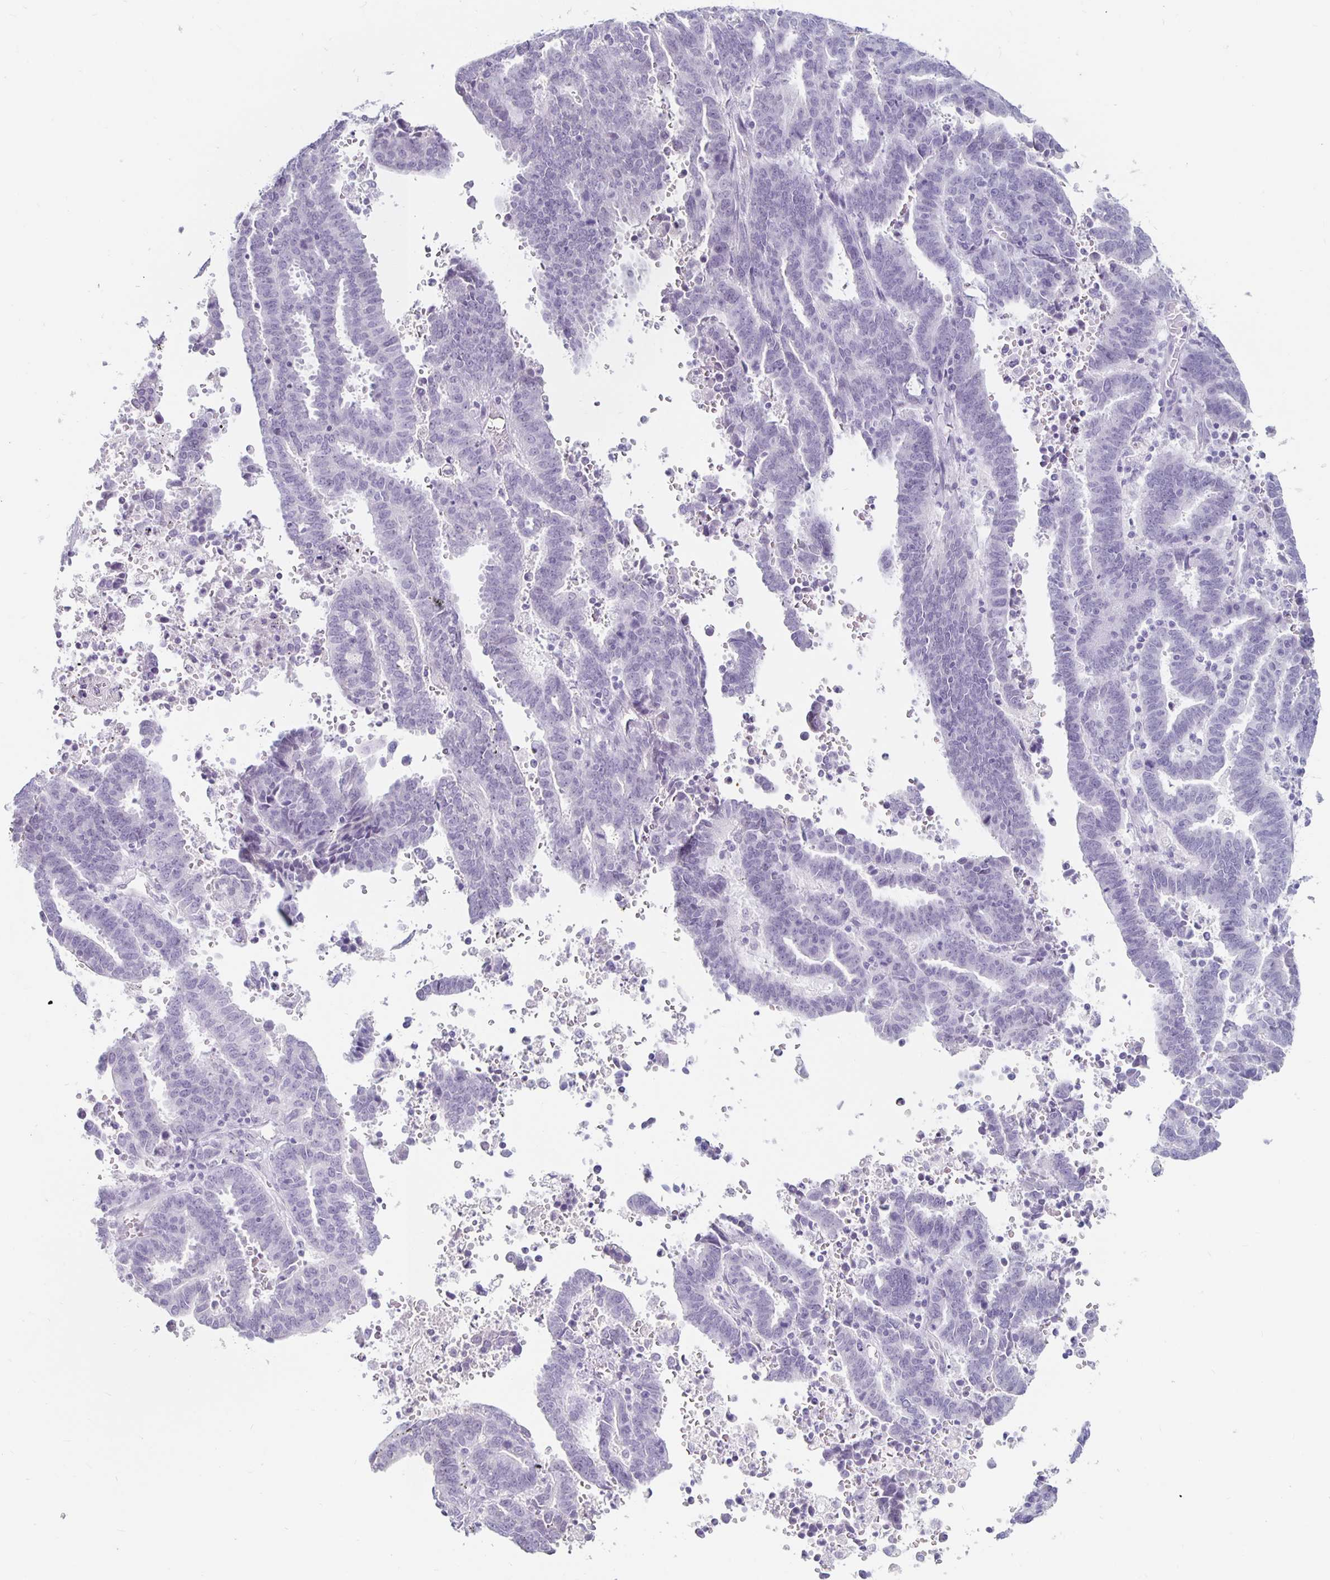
{"staining": {"intensity": "negative", "quantity": "none", "location": "none"}, "tissue": "endometrial cancer", "cell_type": "Tumor cells", "image_type": "cancer", "snomed": [{"axis": "morphology", "description": "Adenocarcinoma, NOS"}, {"axis": "topography", "description": "Uterus"}], "caption": "The histopathology image reveals no staining of tumor cells in endometrial adenocarcinoma.", "gene": "KCNQ2", "patient": {"sex": "female", "age": 83}}